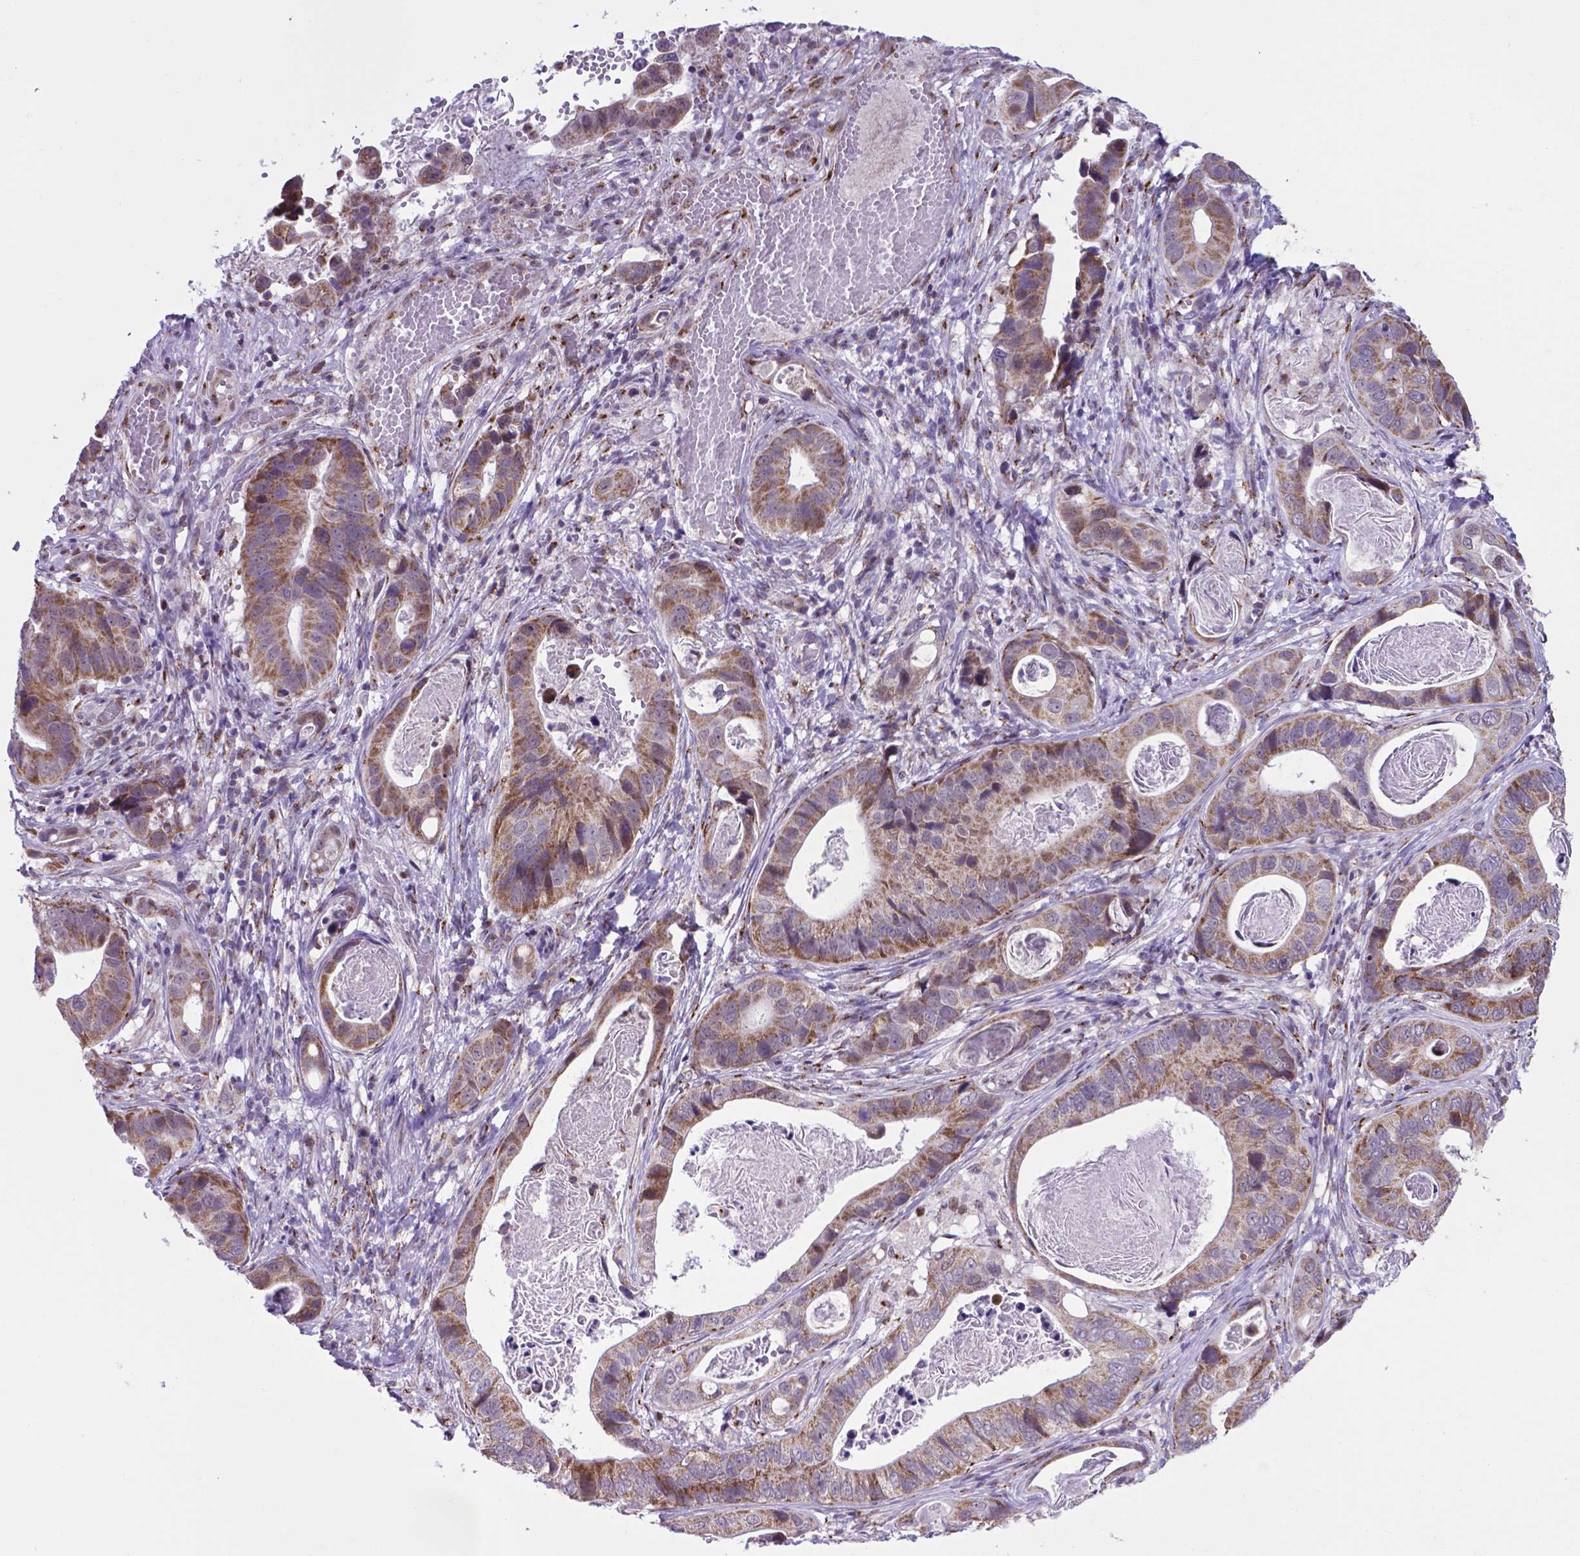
{"staining": {"intensity": "moderate", "quantity": ">75%", "location": "cytoplasmic/membranous"}, "tissue": "stomach cancer", "cell_type": "Tumor cells", "image_type": "cancer", "snomed": [{"axis": "morphology", "description": "Adenocarcinoma, NOS"}, {"axis": "topography", "description": "Stomach"}], "caption": "An IHC histopathology image of tumor tissue is shown. Protein staining in brown shows moderate cytoplasmic/membranous positivity in adenocarcinoma (stomach) within tumor cells.", "gene": "MRPL10", "patient": {"sex": "male", "age": 84}}